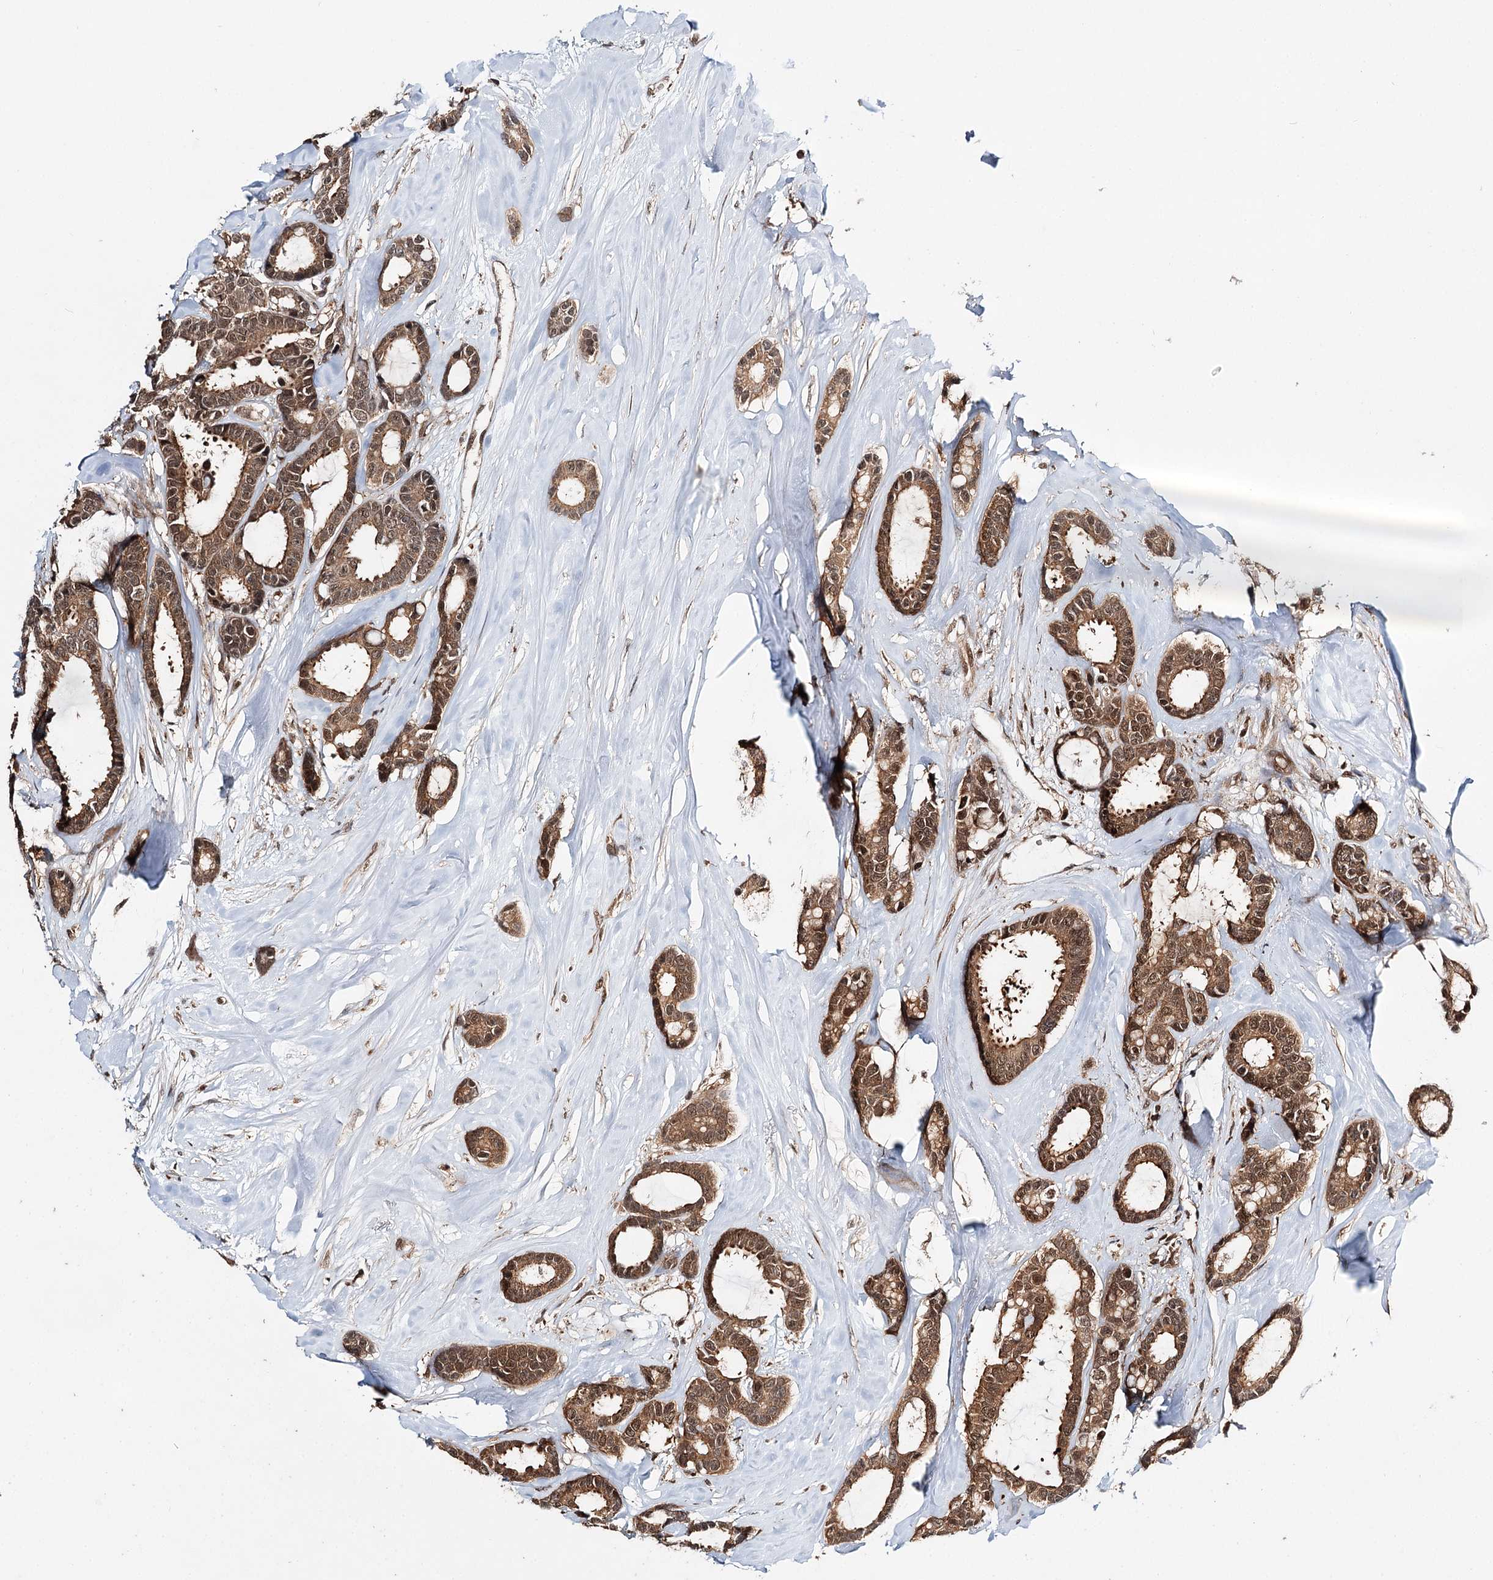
{"staining": {"intensity": "moderate", "quantity": ">75%", "location": "cytoplasmic/membranous,nuclear"}, "tissue": "breast cancer", "cell_type": "Tumor cells", "image_type": "cancer", "snomed": [{"axis": "morphology", "description": "Duct carcinoma"}, {"axis": "topography", "description": "Breast"}], "caption": "Breast cancer stained for a protein displays moderate cytoplasmic/membranous and nuclear positivity in tumor cells.", "gene": "N6AMT1", "patient": {"sex": "female", "age": 87}}